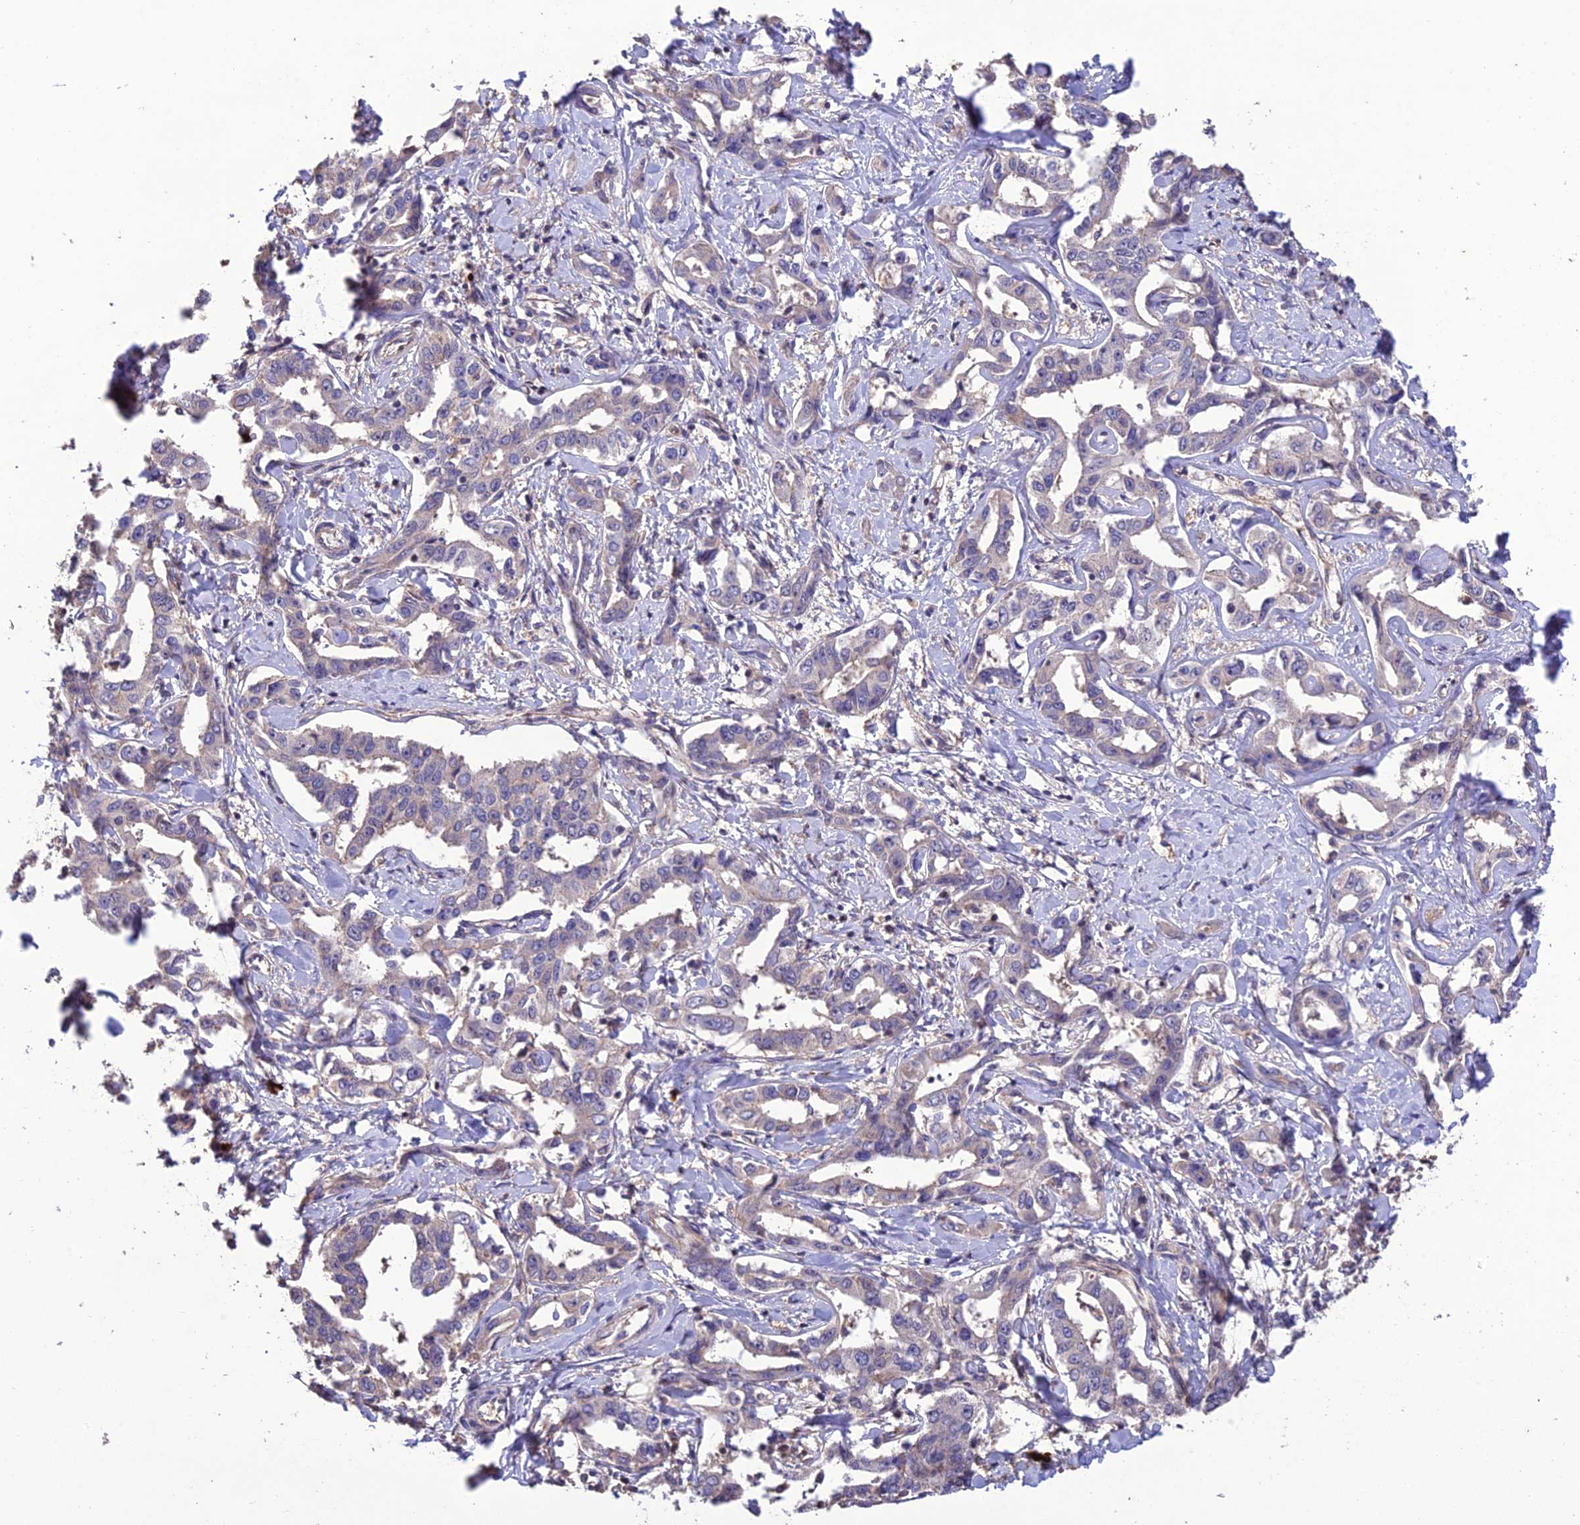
{"staining": {"intensity": "negative", "quantity": "none", "location": "none"}, "tissue": "liver cancer", "cell_type": "Tumor cells", "image_type": "cancer", "snomed": [{"axis": "morphology", "description": "Cholangiocarcinoma"}, {"axis": "topography", "description": "Liver"}], "caption": "Micrograph shows no protein expression in tumor cells of liver cancer tissue.", "gene": "MIOS", "patient": {"sex": "male", "age": 59}}